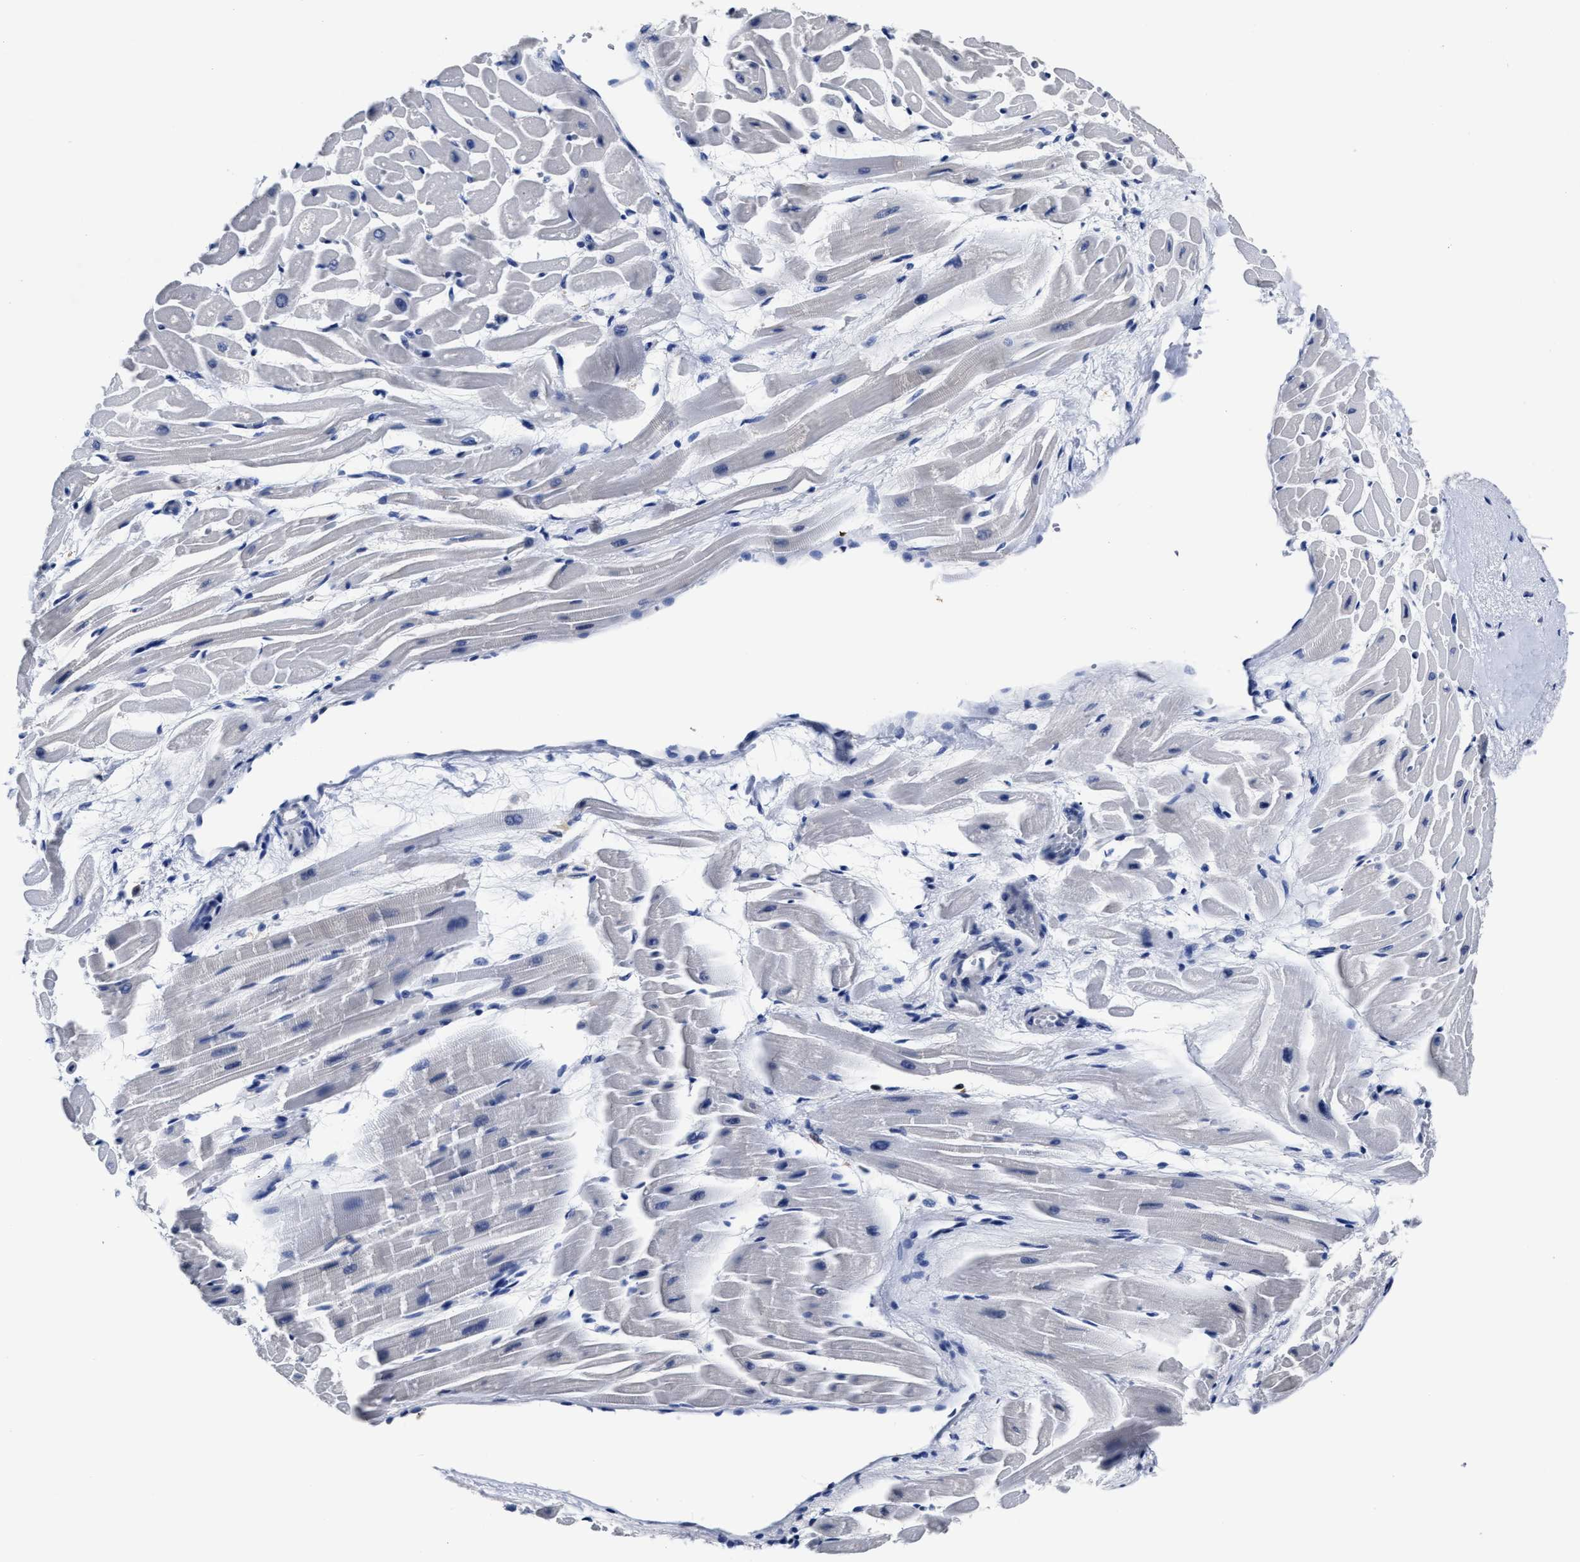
{"staining": {"intensity": "negative", "quantity": "none", "location": "none"}, "tissue": "heart muscle", "cell_type": "Cardiomyocytes", "image_type": "normal", "snomed": [{"axis": "morphology", "description": "Normal tissue, NOS"}, {"axis": "topography", "description": "Heart"}], "caption": "A high-resolution histopathology image shows immunohistochemistry staining of normal heart muscle, which demonstrates no significant positivity in cardiomyocytes.", "gene": "PRPF4B", "patient": {"sex": "male", "age": 45}}